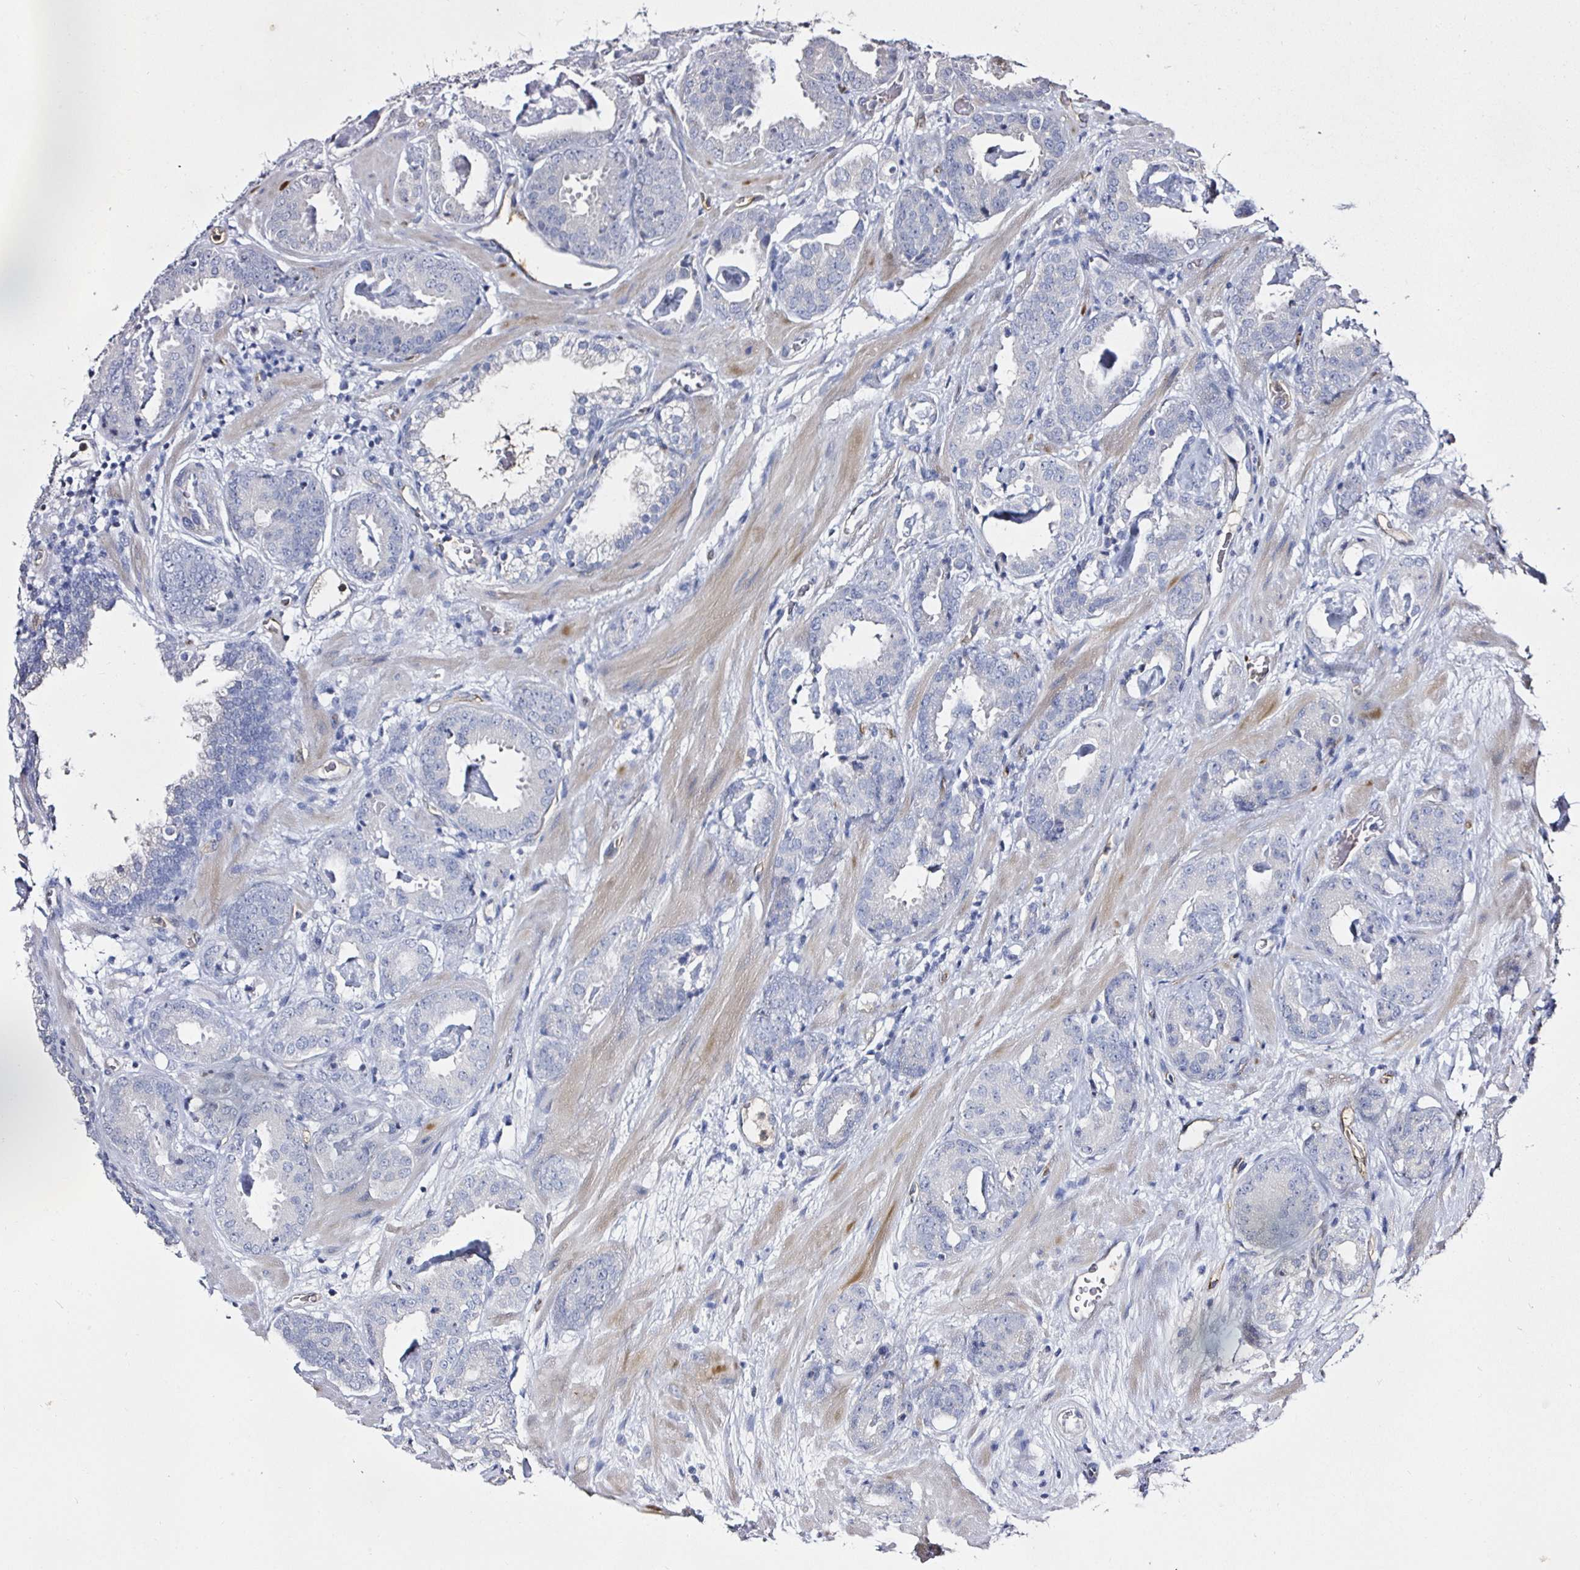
{"staining": {"intensity": "negative", "quantity": "none", "location": "none"}, "tissue": "prostate cancer", "cell_type": "Tumor cells", "image_type": "cancer", "snomed": [{"axis": "morphology", "description": "Adenocarcinoma, Low grade"}, {"axis": "topography", "description": "Prostate"}], "caption": "High magnification brightfield microscopy of adenocarcinoma (low-grade) (prostate) stained with DAB (3,3'-diaminobenzidine) (brown) and counterstained with hematoxylin (blue): tumor cells show no significant staining.", "gene": "ACSBG2", "patient": {"sex": "male", "age": 62}}